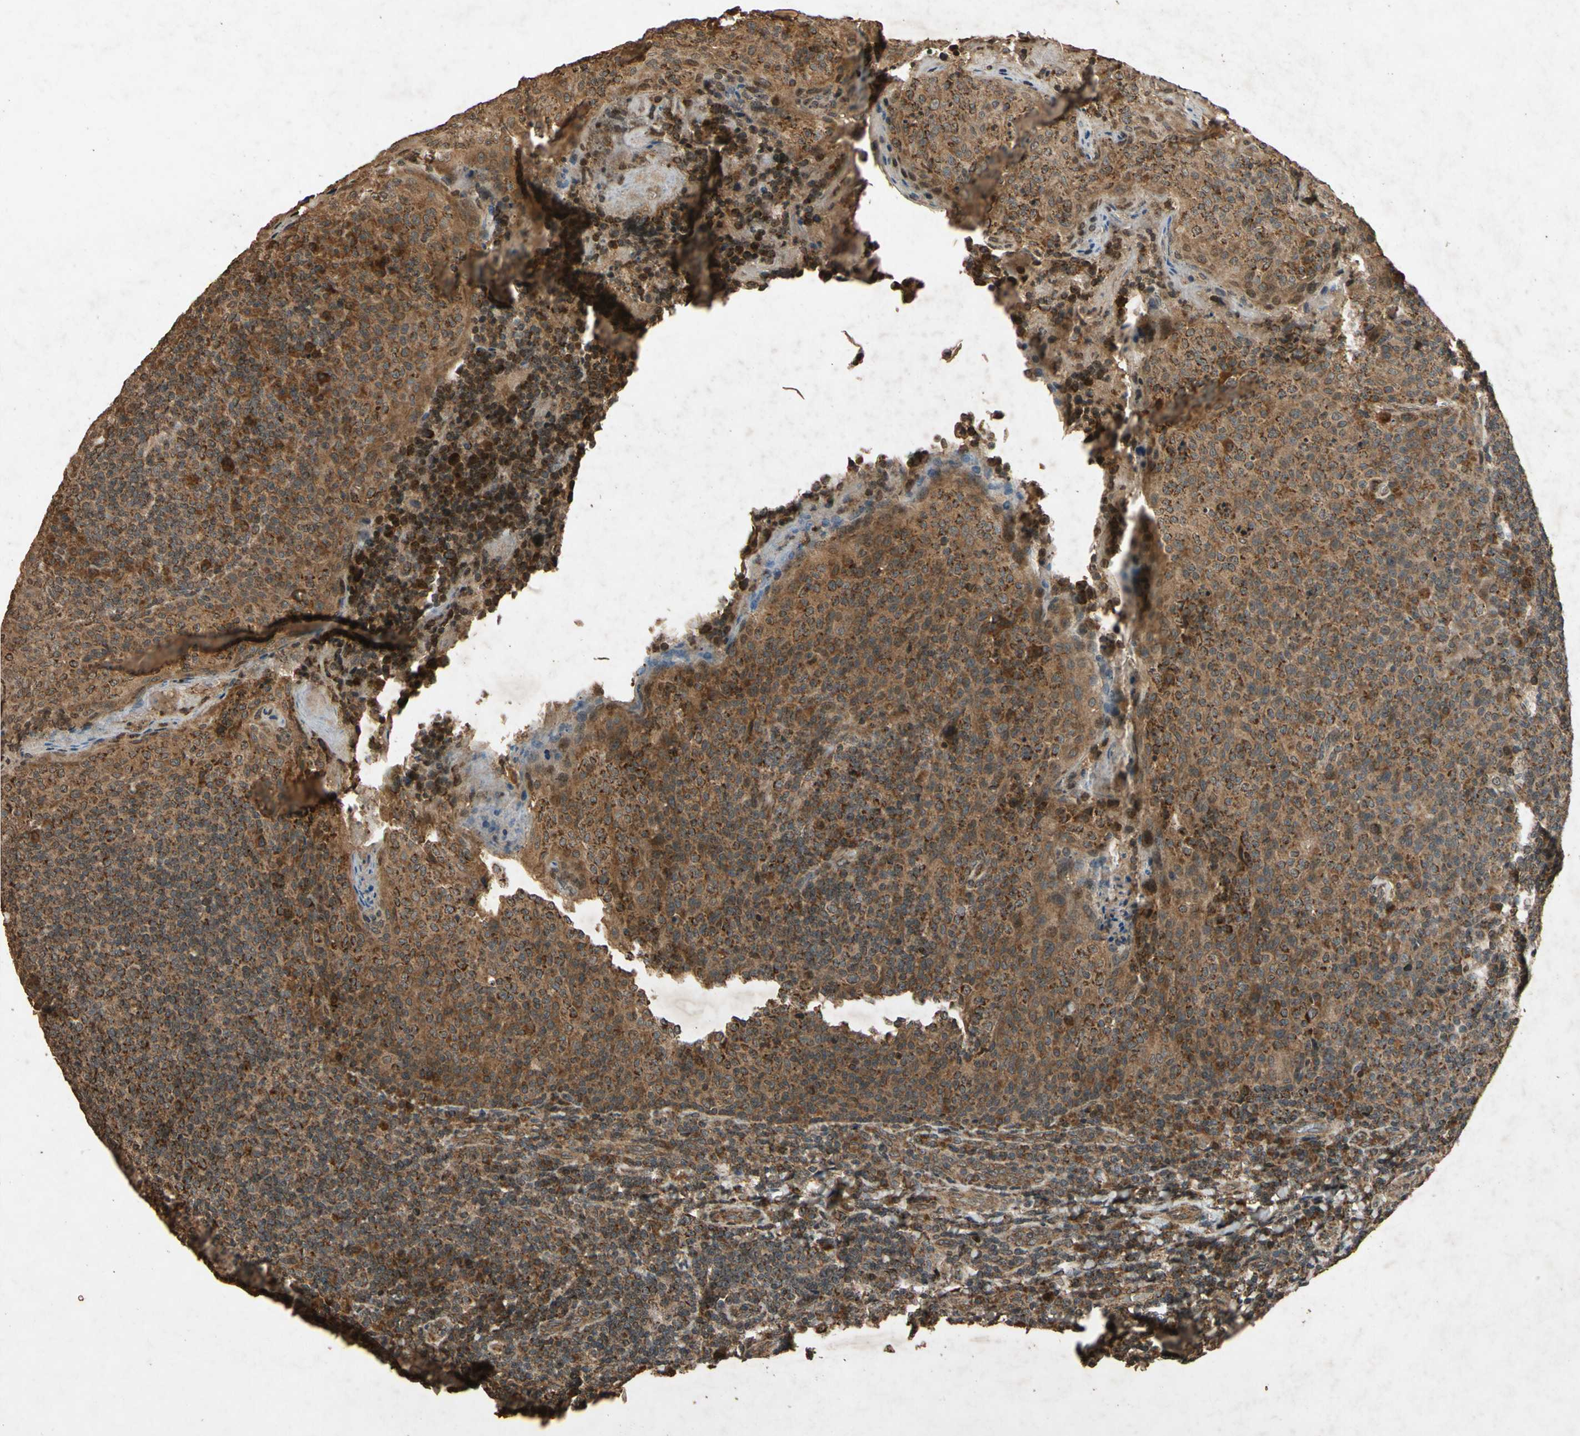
{"staining": {"intensity": "strong", "quantity": ">75%", "location": "cytoplasmic/membranous"}, "tissue": "tonsil", "cell_type": "Germinal center cells", "image_type": "normal", "snomed": [{"axis": "morphology", "description": "Normal tissue, NOS"}, {"axis": "topography", "description": "Tonsil"}], "caption": "This is a micrograph of immunohistochemistry staining of benign tonsil, which shows strong expression in the cytoplasmic/membranous of germinal center cells.", "gene": "TXN2", "patient": {"sex": "male", "age": 17}}